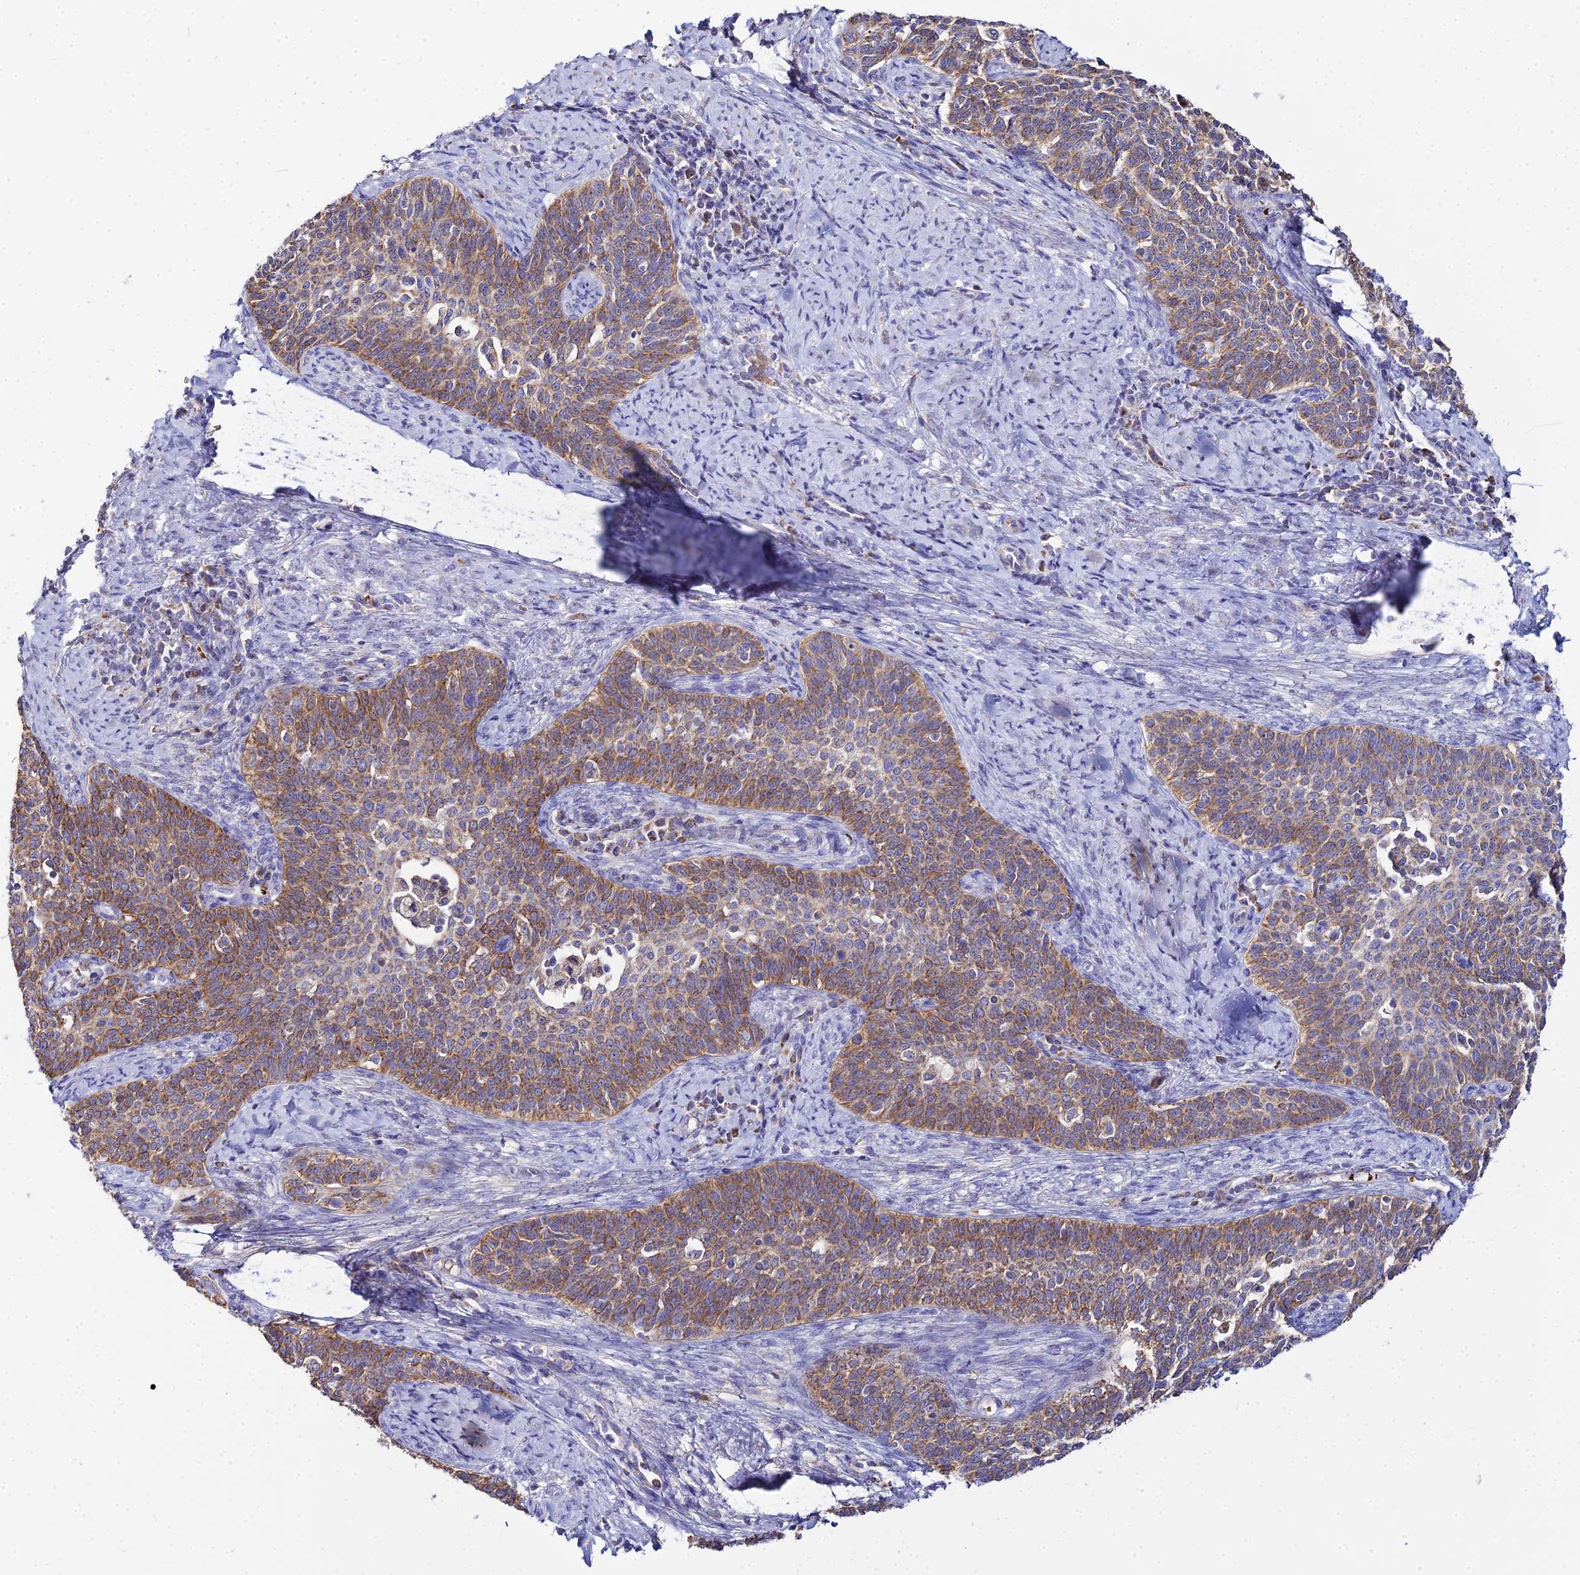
{"staining": {"intensity": "moderate", "quantity": ">75%", "location": "cytoplasmic/membranous"}, "tissue": "cervical cancer", "cell_type": "Tumor cells", "image_type": "cancer", "snomed": [{"axis": "morphology", "description": "Squamous cell carcinoma, NOS"}, {"axis": "topography", "description": "Cervix"}], "caption": "Protein expression analysis of squamous cell carcinoma (cervical) reveals moderate cytoplasmic/membranous expression in about >75% of tumor cells.", "gene": "TYW5", "patient": {"sex": "female", "age": 39}}